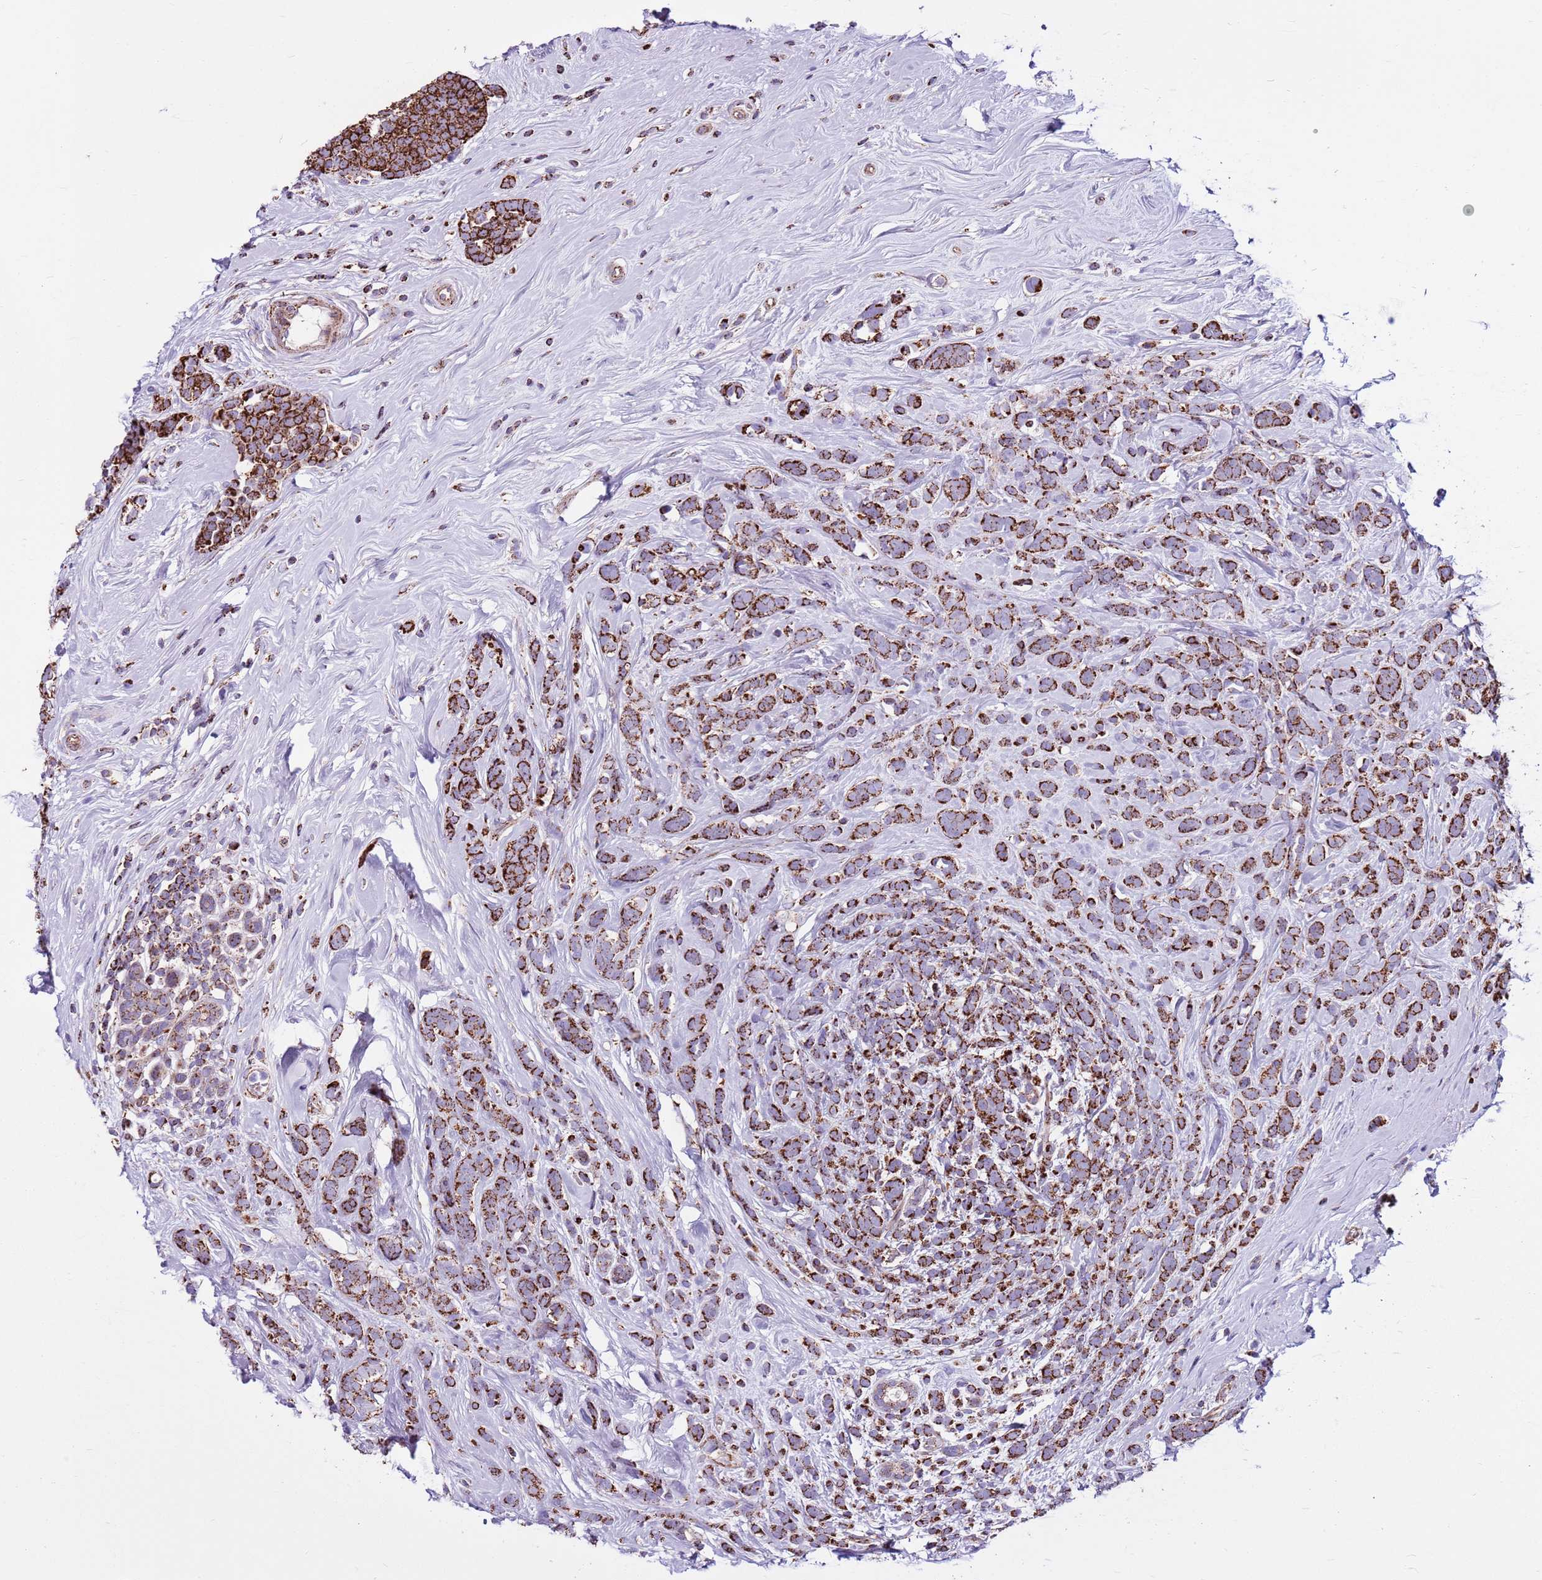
{"staining": {"intensity": "strong", "quantity": ">75%", "location": "cytoplasmic/membranous"}, "tissue": "breast cancer", "cell_type": "Tumor cells", "image_type": "cancer", "snomed": [{"axis": "morphology", "description": "Lobular carcinoma"}, {"axis": "topography", "description": "Breast"}], "caption": "A histopathology image of breast lobular carcinoma stained for a protein displays strong cytoplasmic/membranous brown staining in tumor cells.", "gene": "HECTD4", "patient": {"sex": "female", "age": 58}}